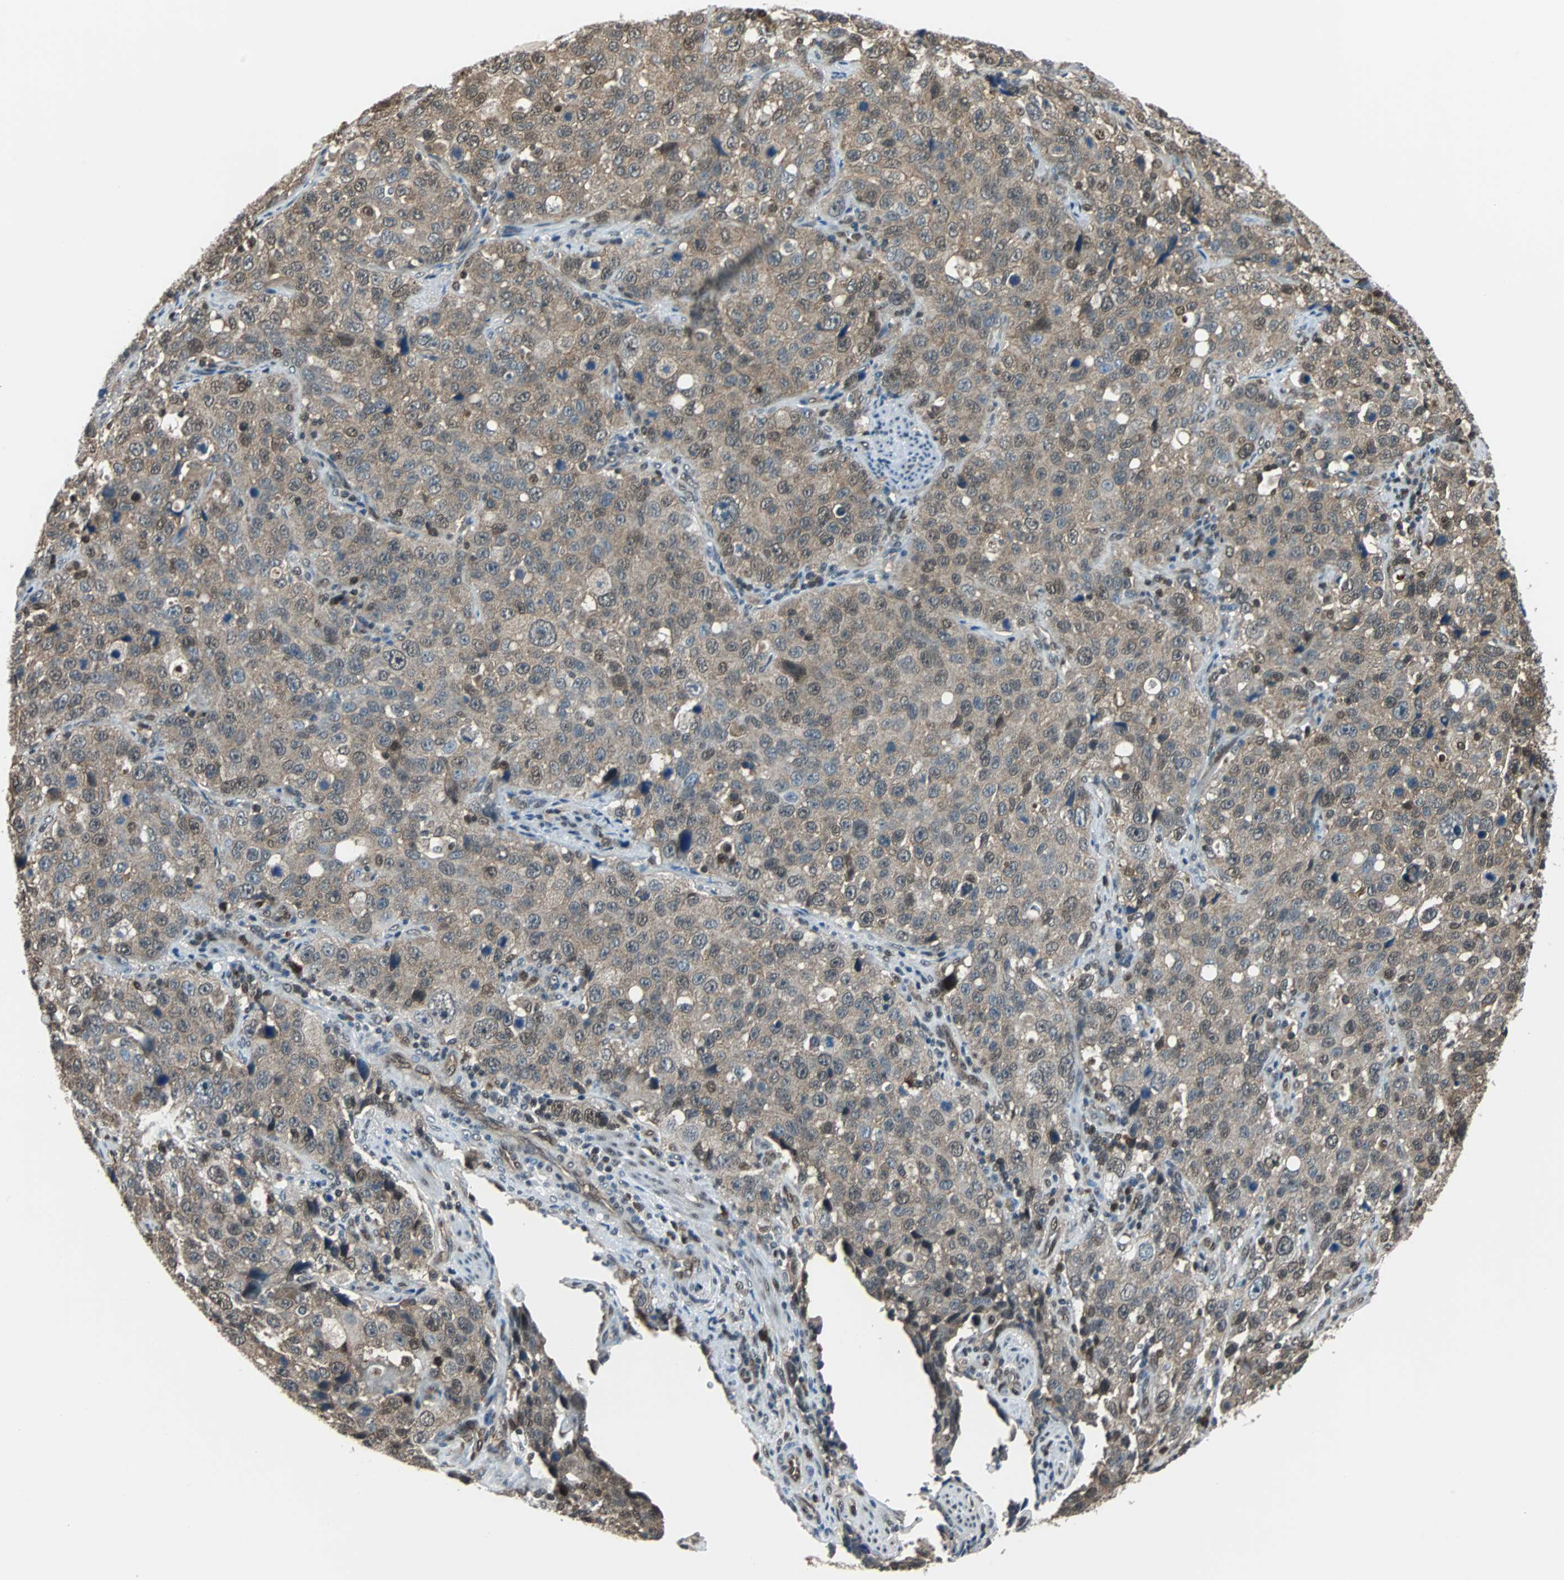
{"staining": {"intensity": "weak", "quantity": ">75%", "location": "cytoplasmic/membranous"}, "tissue": "stomach cancer", "cell_type": "Tumor cells", "image_type": "cancer", "snomed": [{"axis": "morphology", "description": "Normal tissue, NOS"}, {"axis": "morphology", "description": "Adenocarcinoma, NOS"}, {"axis": "topography", "description": "Stomach"}], "caption": "The photomicrograph reveals immunohistochemical staining of stomach cancer. There is weak cytoplasmic/membranous expression is identified in approximately >75% of tumor cells. The staining was performed using DAB (3,3'-diaminobenzidine) to visualize the protein expression in brown, while the nuclei were stained in blue with hematoxylin (Magnification: 20x).", "gene": "VCP", "patient": {"sex": "male", "age": 48}}